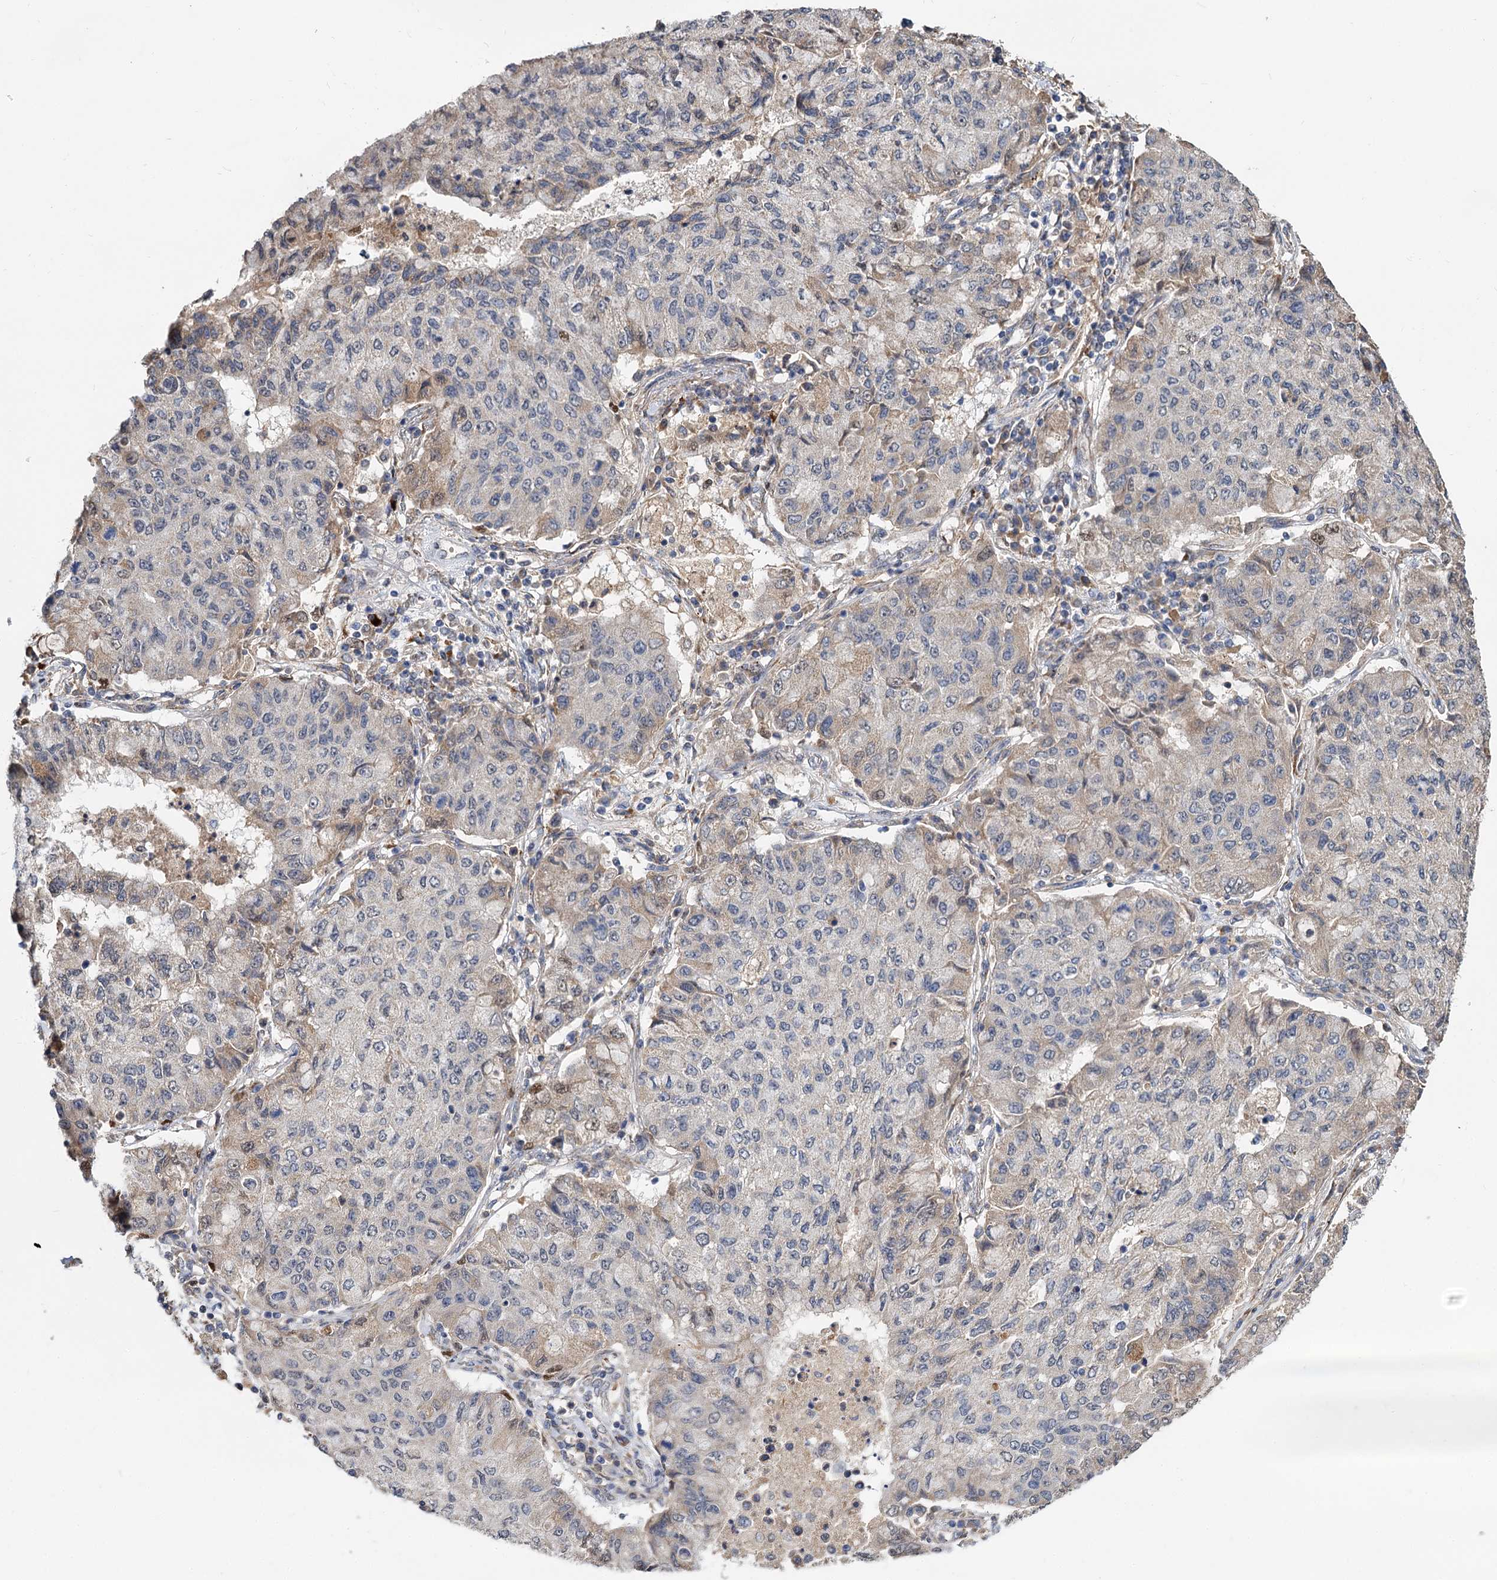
{"staining": {"intensity": "weak", "quantity": "<25%", "location": "cytoplasmic/membranous"}, "tissue": "lung cancer", "cell_type": "Tumor cells", "image_type": "cancer", "snomed": [{"axis": "morphology", "description": "Squamous cell carcinoma, NOS"}, {"axis": "topography", "description": "Lung"}], "caption": "Immunohistochemistry (IHC) micrograph of squamous cell carcinoma (lung) stained for a protein (brown), which exhibits no positivity in tumor cells.", "gene": "ALKBH7", "patient": {"sex": "male", "age": 74}}